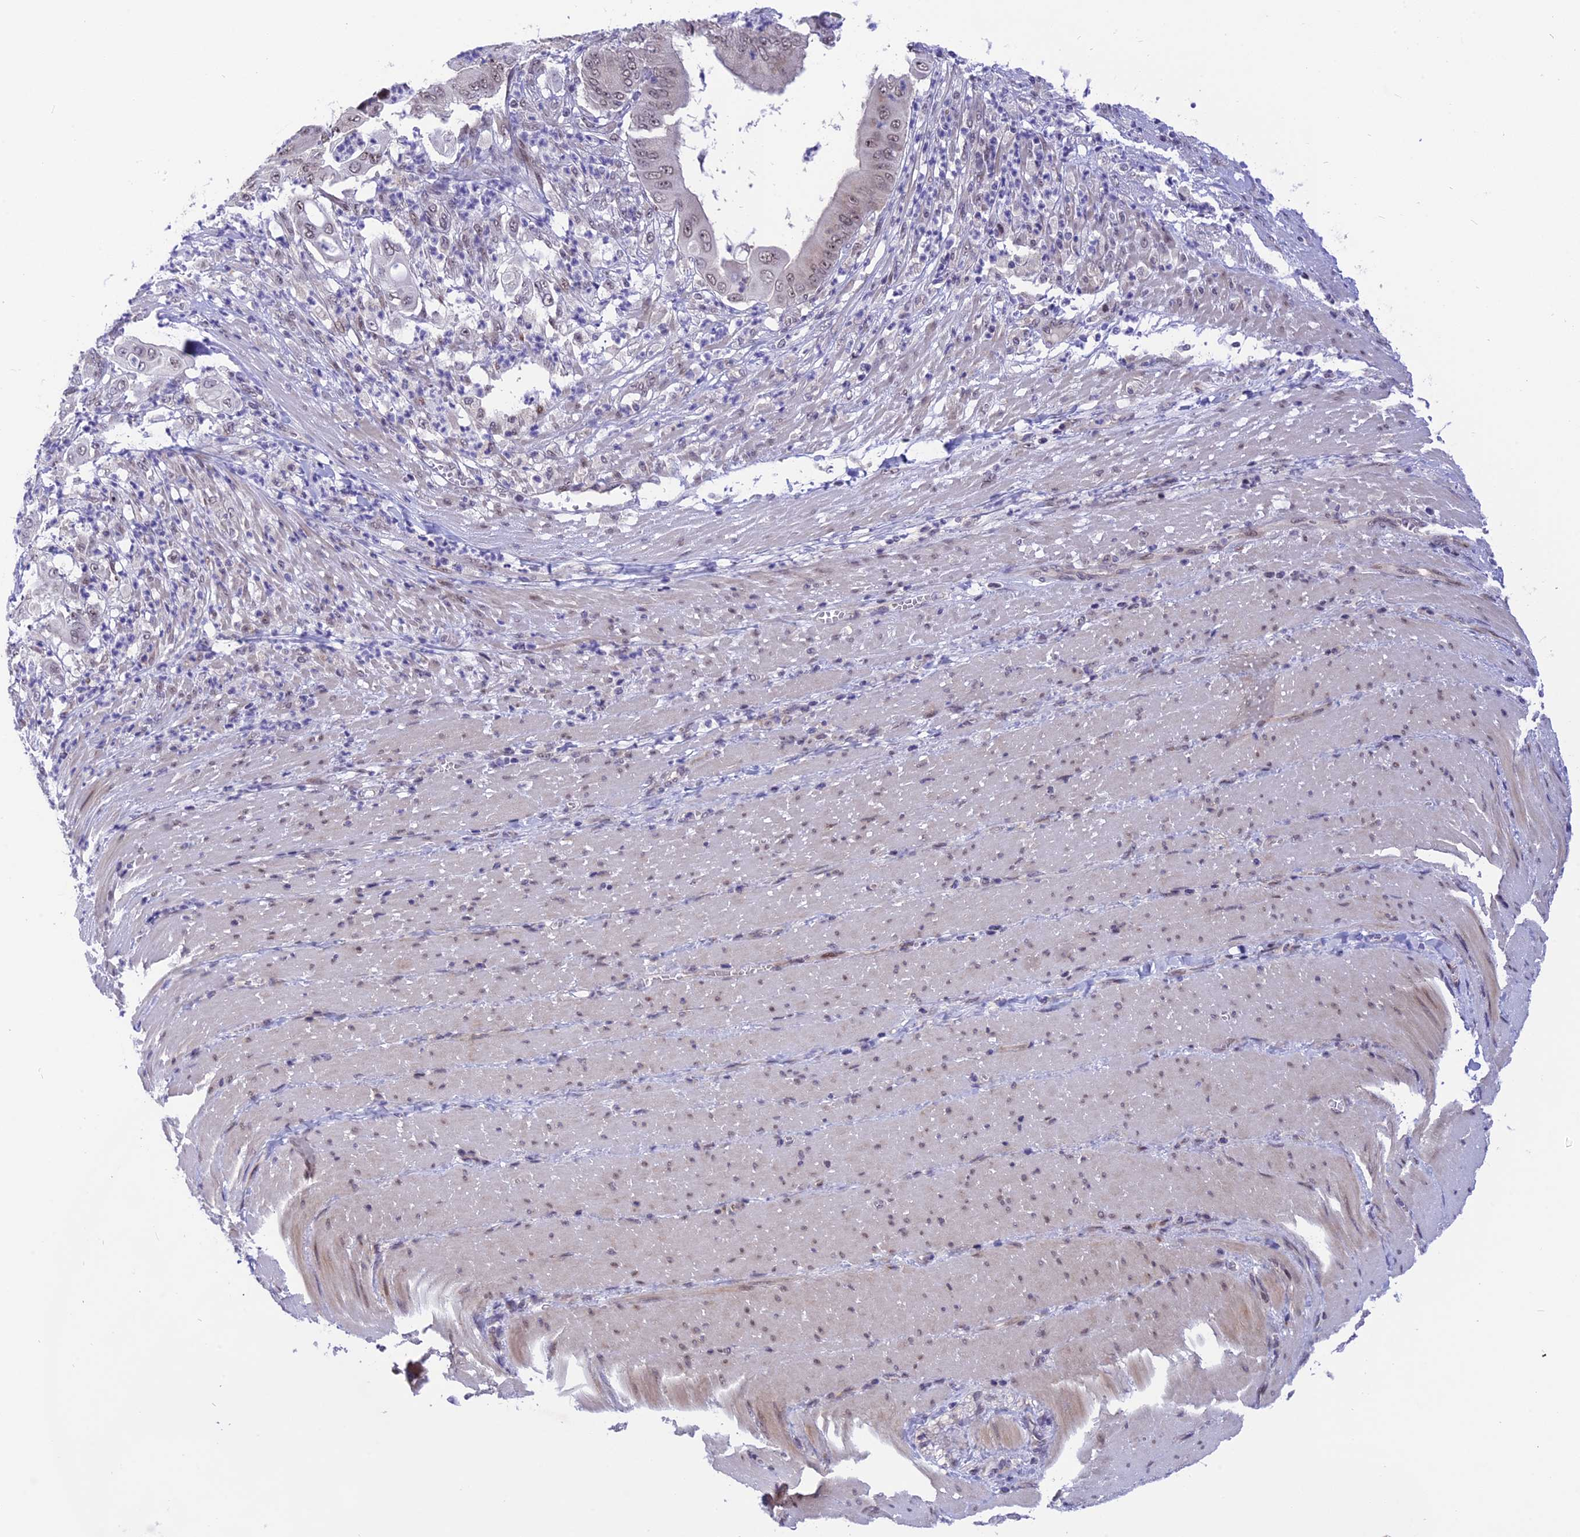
{"staining": {"intensity": "weak", "quantity": ">75%", "location": "nuclear"}, "tissue": "pancreatic cancer", "cell_type": "Tumor cells", "image_type": "cancer", "snomed": [{"axis": "morphology", "description": "Adenocarcinoma, NOS"}, {"axis": "topography", "description": "Pancreas"}], "caption": "Protein staining by IHC demonstrates weak nuclear positivity in approximately >75% of tumor cells in adenocarcinoma (pancreatic).", "gene": "ZNF837", "patient": {"sex": "female", "age": 77}}